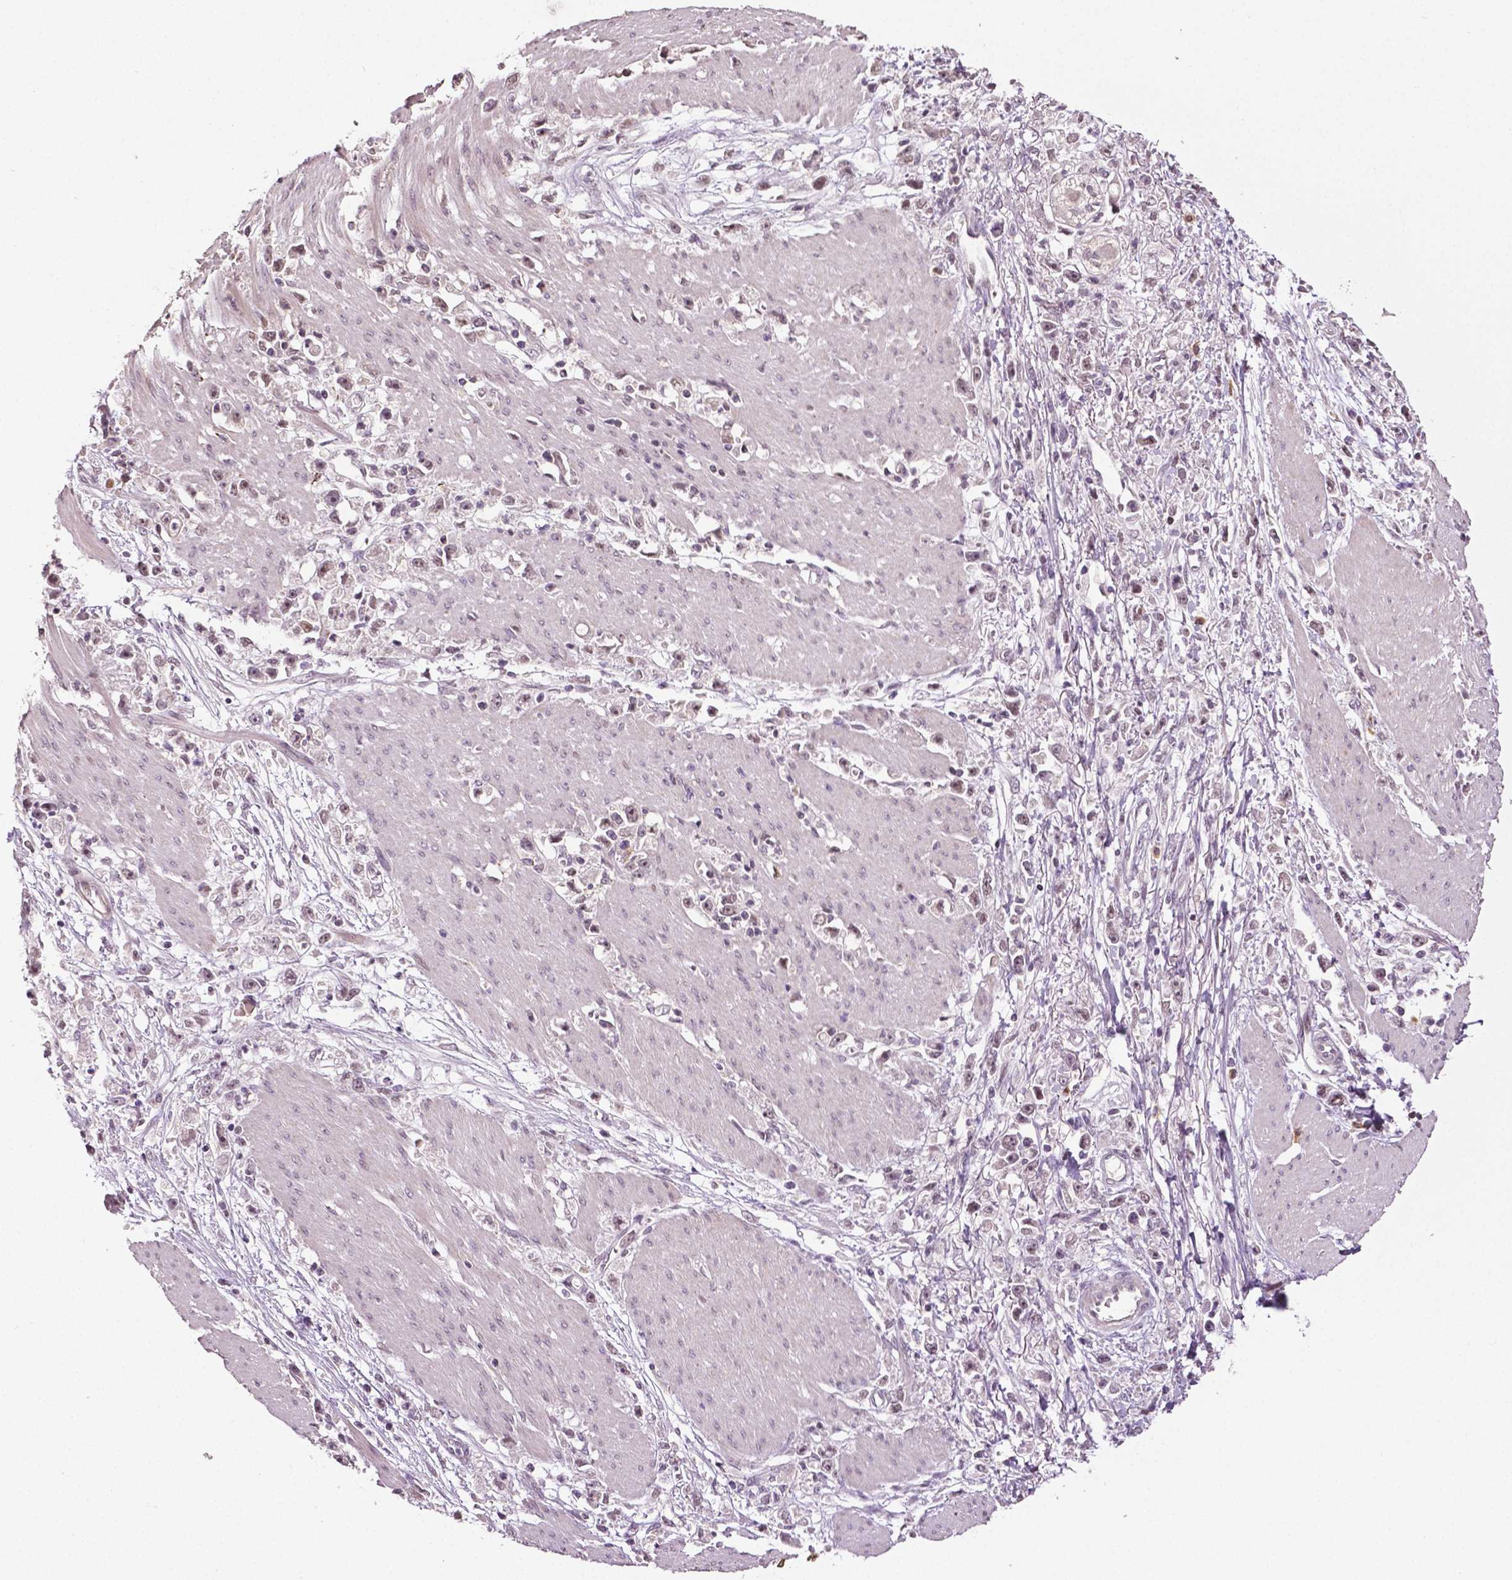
{"staining": {"intensity": "moderate", "quantity": ">75%", "location": "nuclear"}, "tissue": "stomach cancer", "cell_type": "Tumor cells", "image_type": "cancer", "snomed": [{"axis": "morphology", "description": "Adenocarcinoma, NOS"}, {"axis": "topography", "description": "Stomach"}], "caption": "The histopathology image reveals a brown stain indicating the presence of a protein in the nuclear of tumor cells in stomach adenocarcinoma.", "gene": "DLX5", "patient": {"sex": "female", "age": 59}}